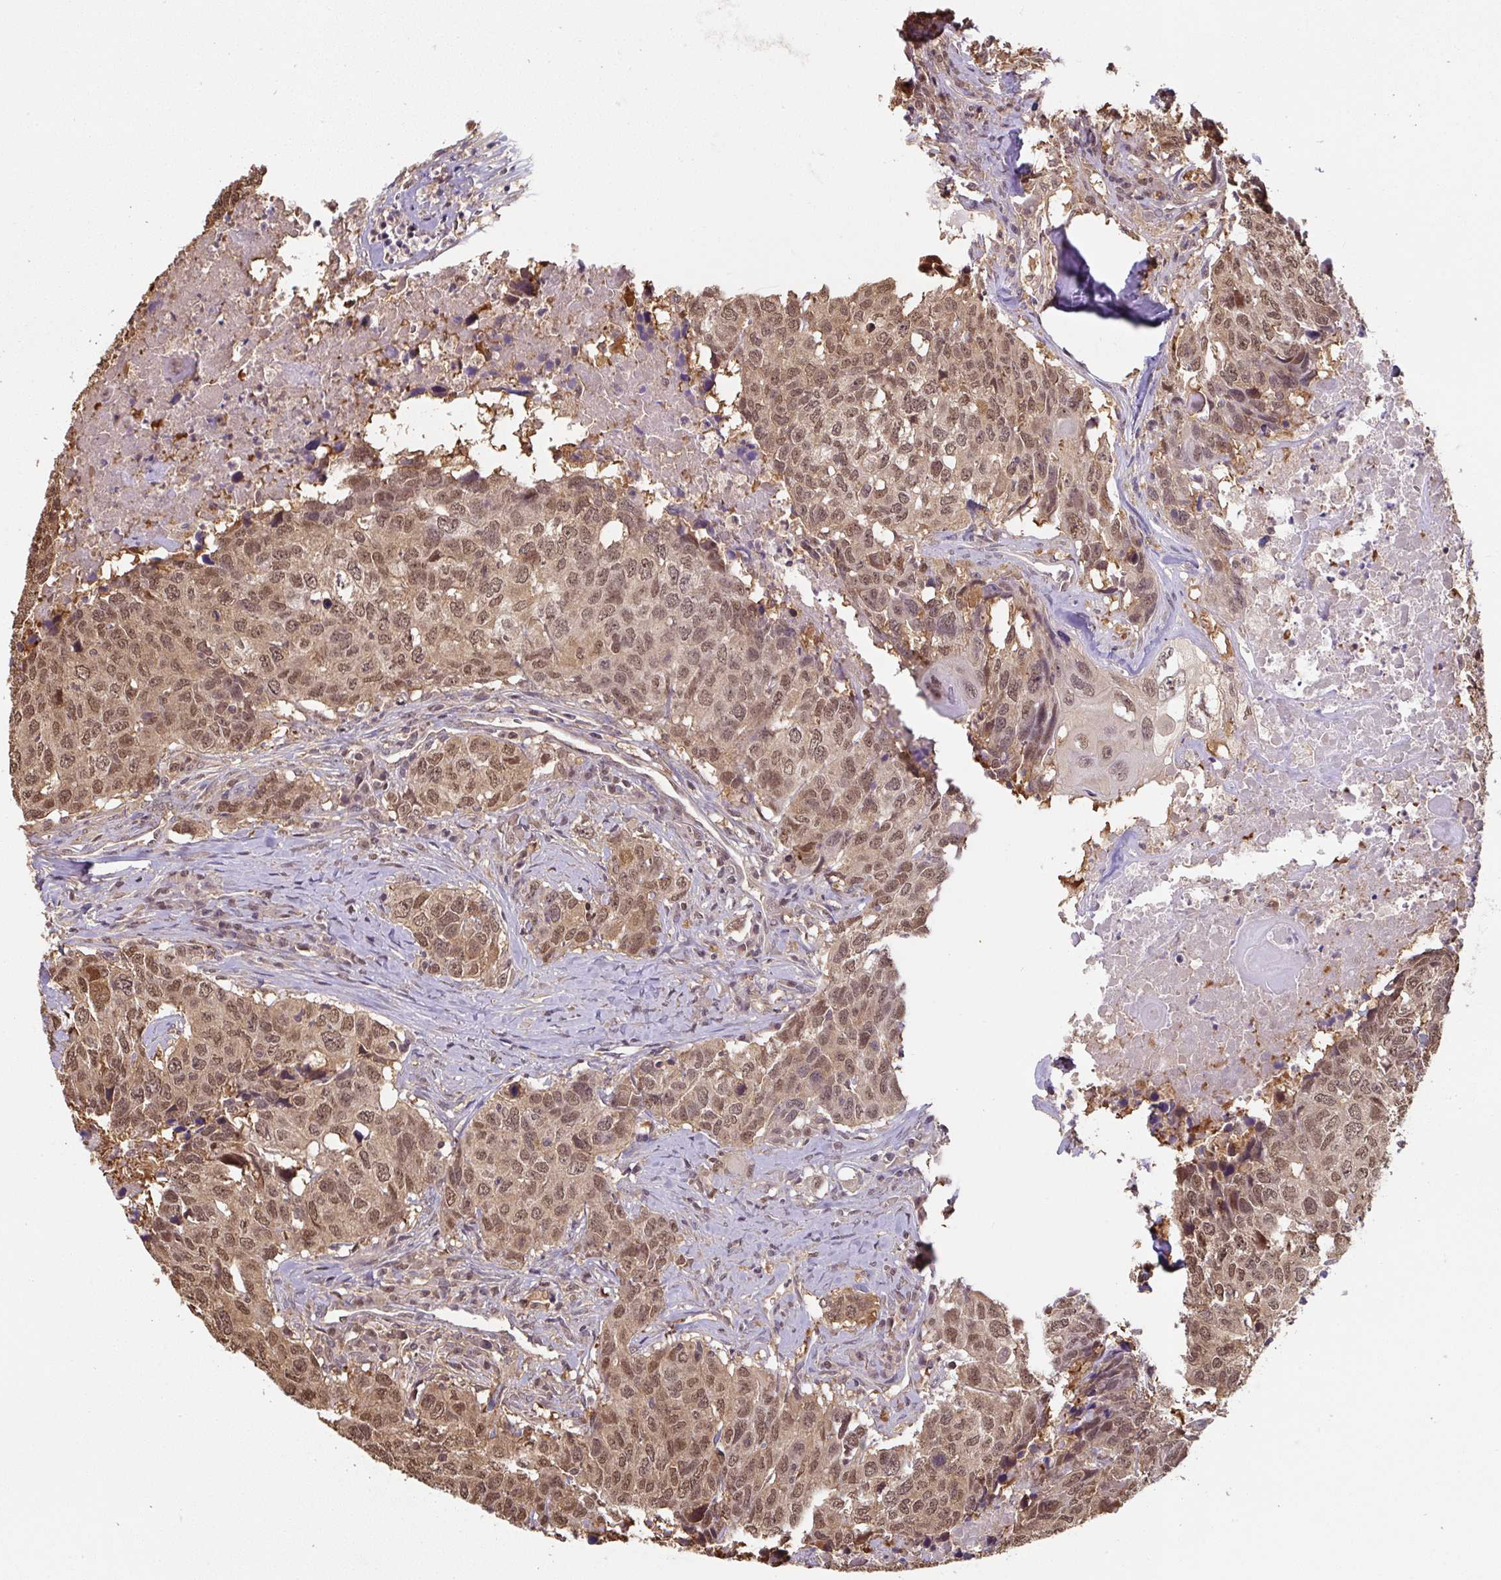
{"staining": {"intensity": "moderate", "quantity": ">75%", "location": "nuclear"}, "tissue": "head and neck cancer", "cell_type": "Tumor cells", "image_type": "cancer", "snomed": [{"axis": "morphology", "description": "Normal tissue, NOS"}, {"axis": "morphology", "description": "Squamous cell carcinoma, NOS"}, {"axis": "topography", "description": "Skeletal muscle"}, {"axis": "topography", "description": "Vascular tissue"}, {"axis": "topography", "description": "Peripheral nerve tissue"}, {"axis": "topography", "description": "Head-Neck"}], "caption": "Head and neck squamous cell carcinoma stained for a protein reveals moderate nuclear positivity in tumor cells.", "gene": "ST13", "patient": {"sex": "male", "age": 66}}